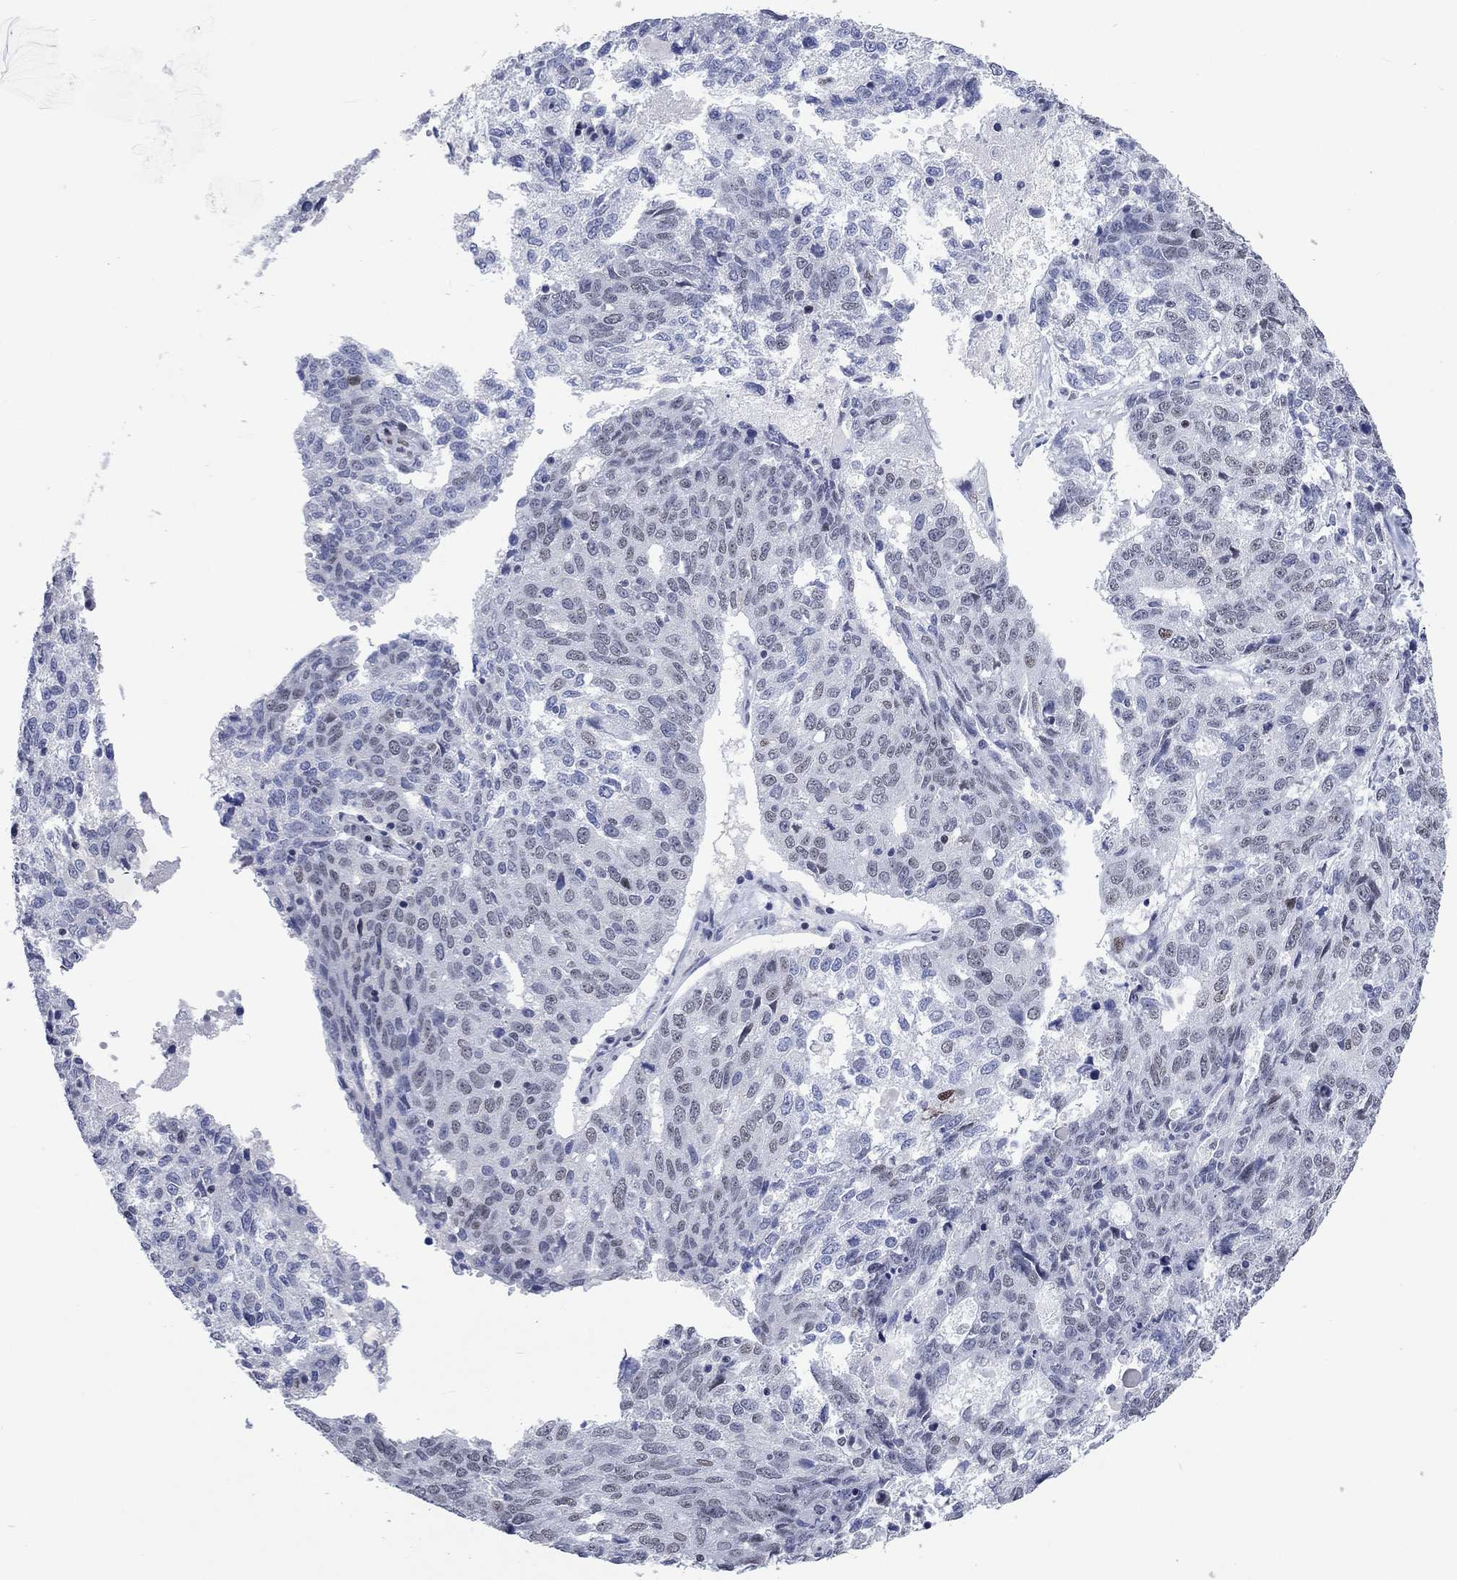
{"staining": {"intensity": "negative", "quantity": "none", "location": "none"}, "tissue": "ovarian cancer", "cell_type": "Tumor cells", "image_type": "cancer", "snomed": [{"axis": "morphology", "description": "Cystadenocarcinoma, serous, NOS"}, {"axis": "topography", "description": "Ovary"}], "caption": "A high-resolution micrograph shows immunohistochemistry staining of ovarian cancer, which reveals no significant expression in tumor cells. The staining is performed using DAB (3,3'-diaminobenzidine) brown chromogen with nuclei counter-stained in using hematoxylin.", "gene": "HCFC1", "patient": {"sex": "female", "age": 71}}